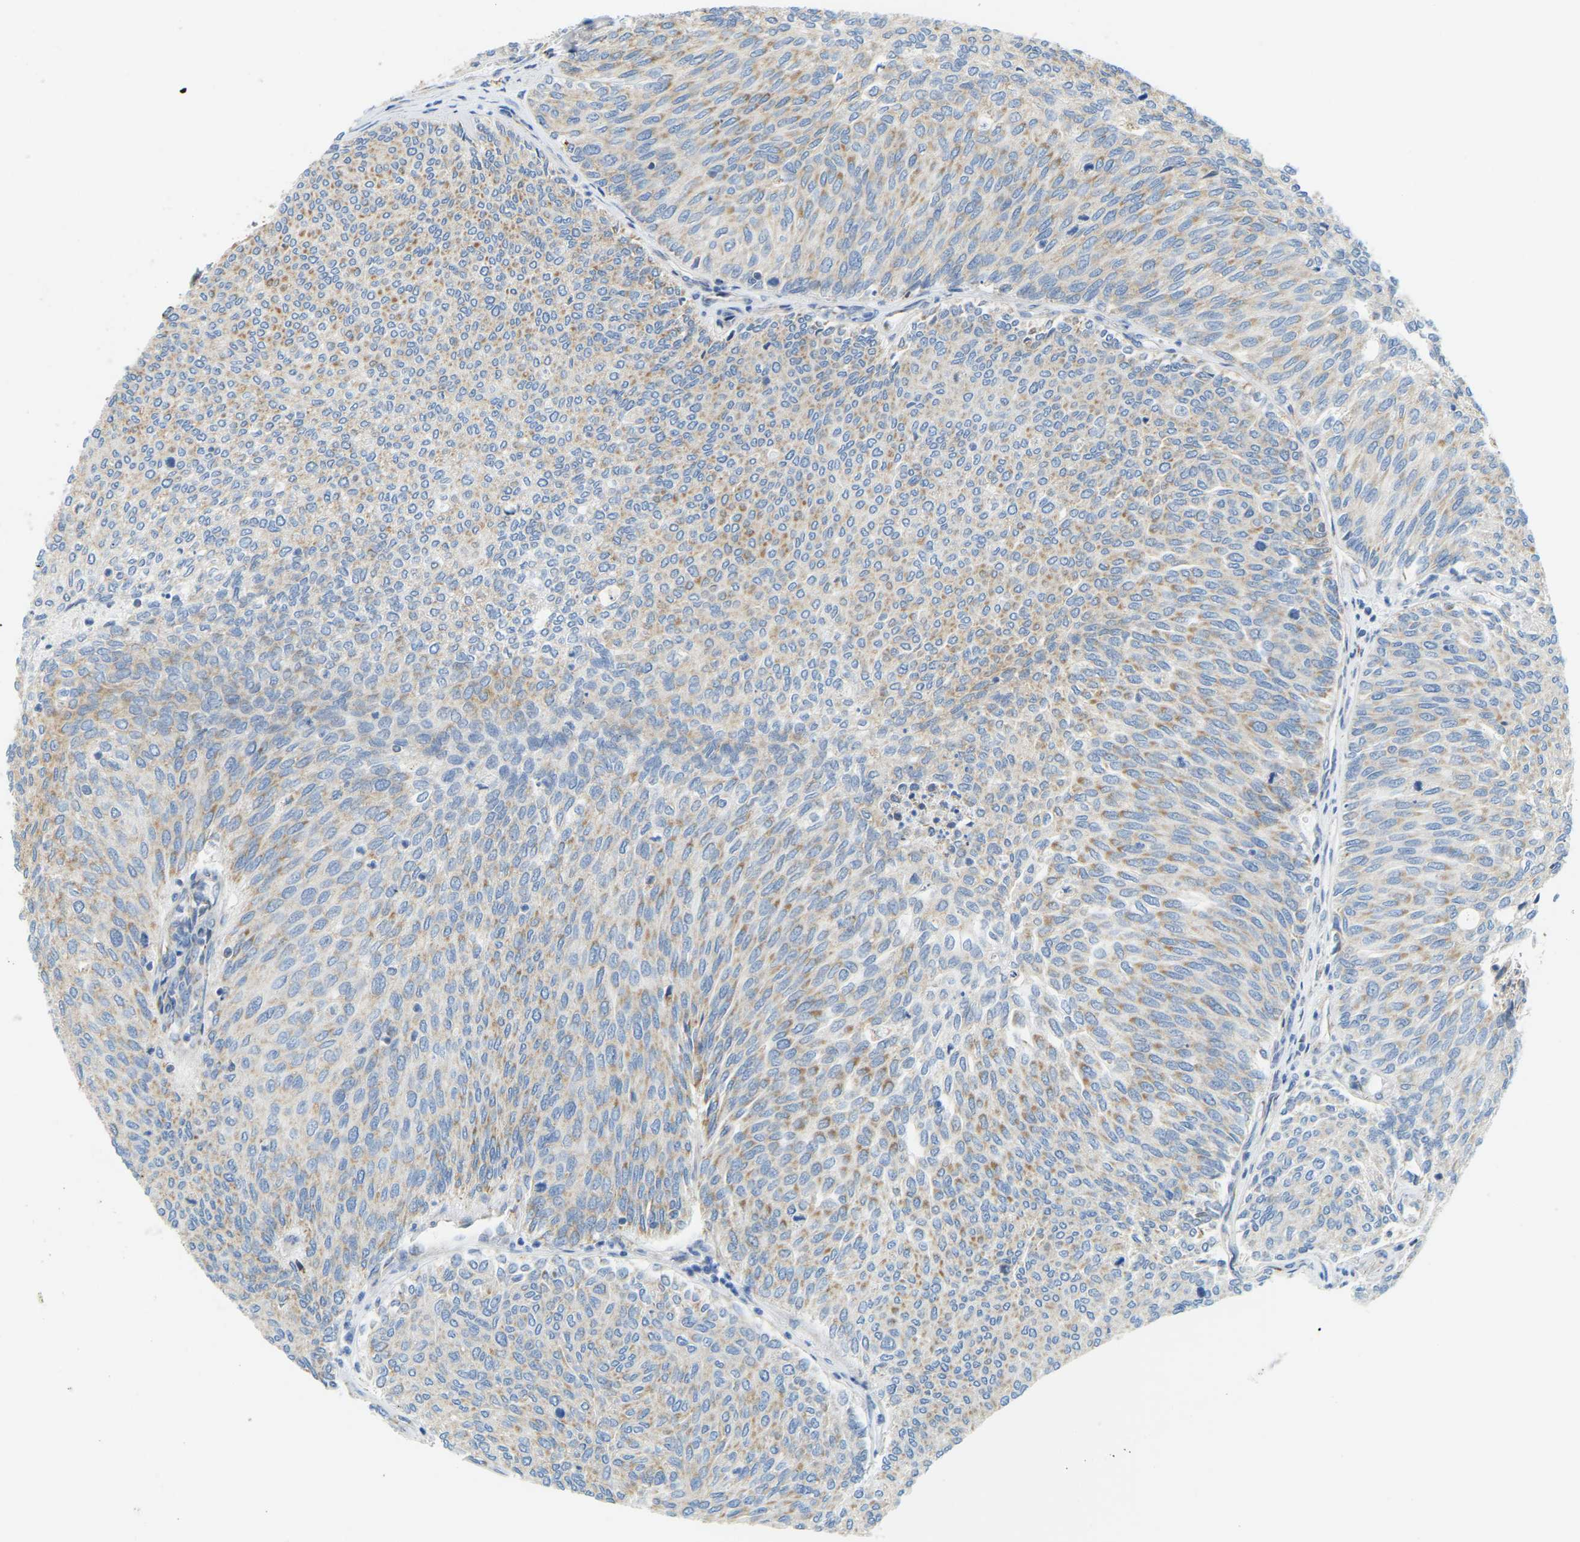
{"staining": {"intensity": "weak", "quantity": "25%-75%", "location": "cytoplasmic/membranous"}, "tissue": "urothelial cancer", "cell_type": "Tumor cells", "image_type": "cancer", "snomed": [{"axis": "morphology", "description": "Urothelial carcinoma, Low grade"}, {"axis": "topography", "description": "Urinary bladder"}], "caption": "Weak cytoplasmic/membranous protein expression is present in approximately 25%-75% of tumor cells in low-grade urothelial carcinoma.", "gene": "GDA", "patient": {"sex": "female", "age": 79}}